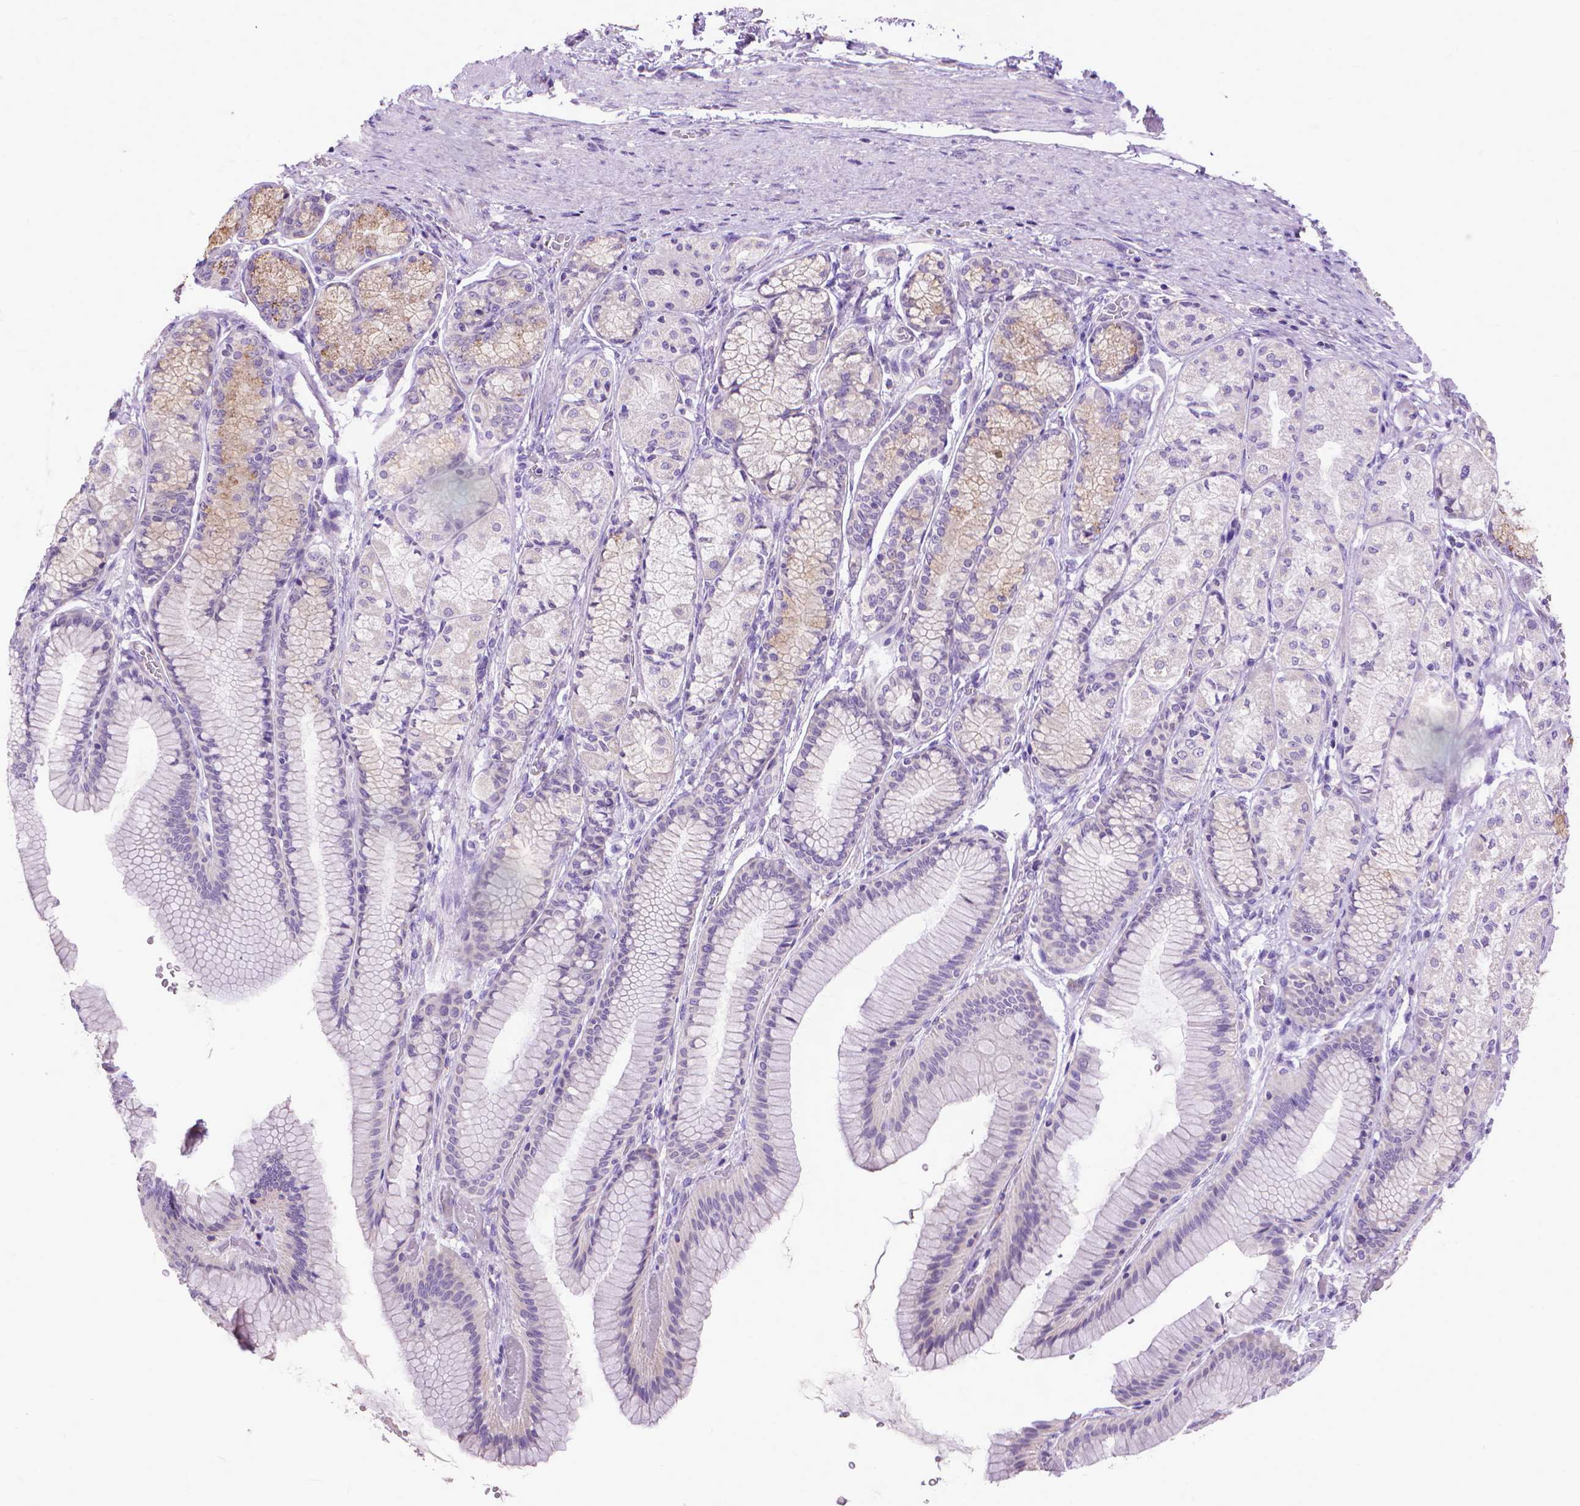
{"staining": {"intensity": "weak", "quantity": "<25%", "location": "cytoplasmic/membranous"}, "tissue": "stomach", "cell_type": "Glandular cells", "image_type": "normal", "snomed": [{"axis": "morphology", "description": "Normal tissue, NOS"}, {"axis": "morphology", "description": "Adenocarcinoma, NOS"}, {"axis": "morphology", "description": "Adenocarcinoma, High grade"}, {"axis": "topography", "description": "Stomach, upper"}, {"axis": "topography", "description": "Stomach"}], "caption": "This is an immunohistochemistry micrograph of normal human stomach. There is no expression in glandular cells.", "gene": "SYN1", "patient": {"sex": "female", "age": 65}}